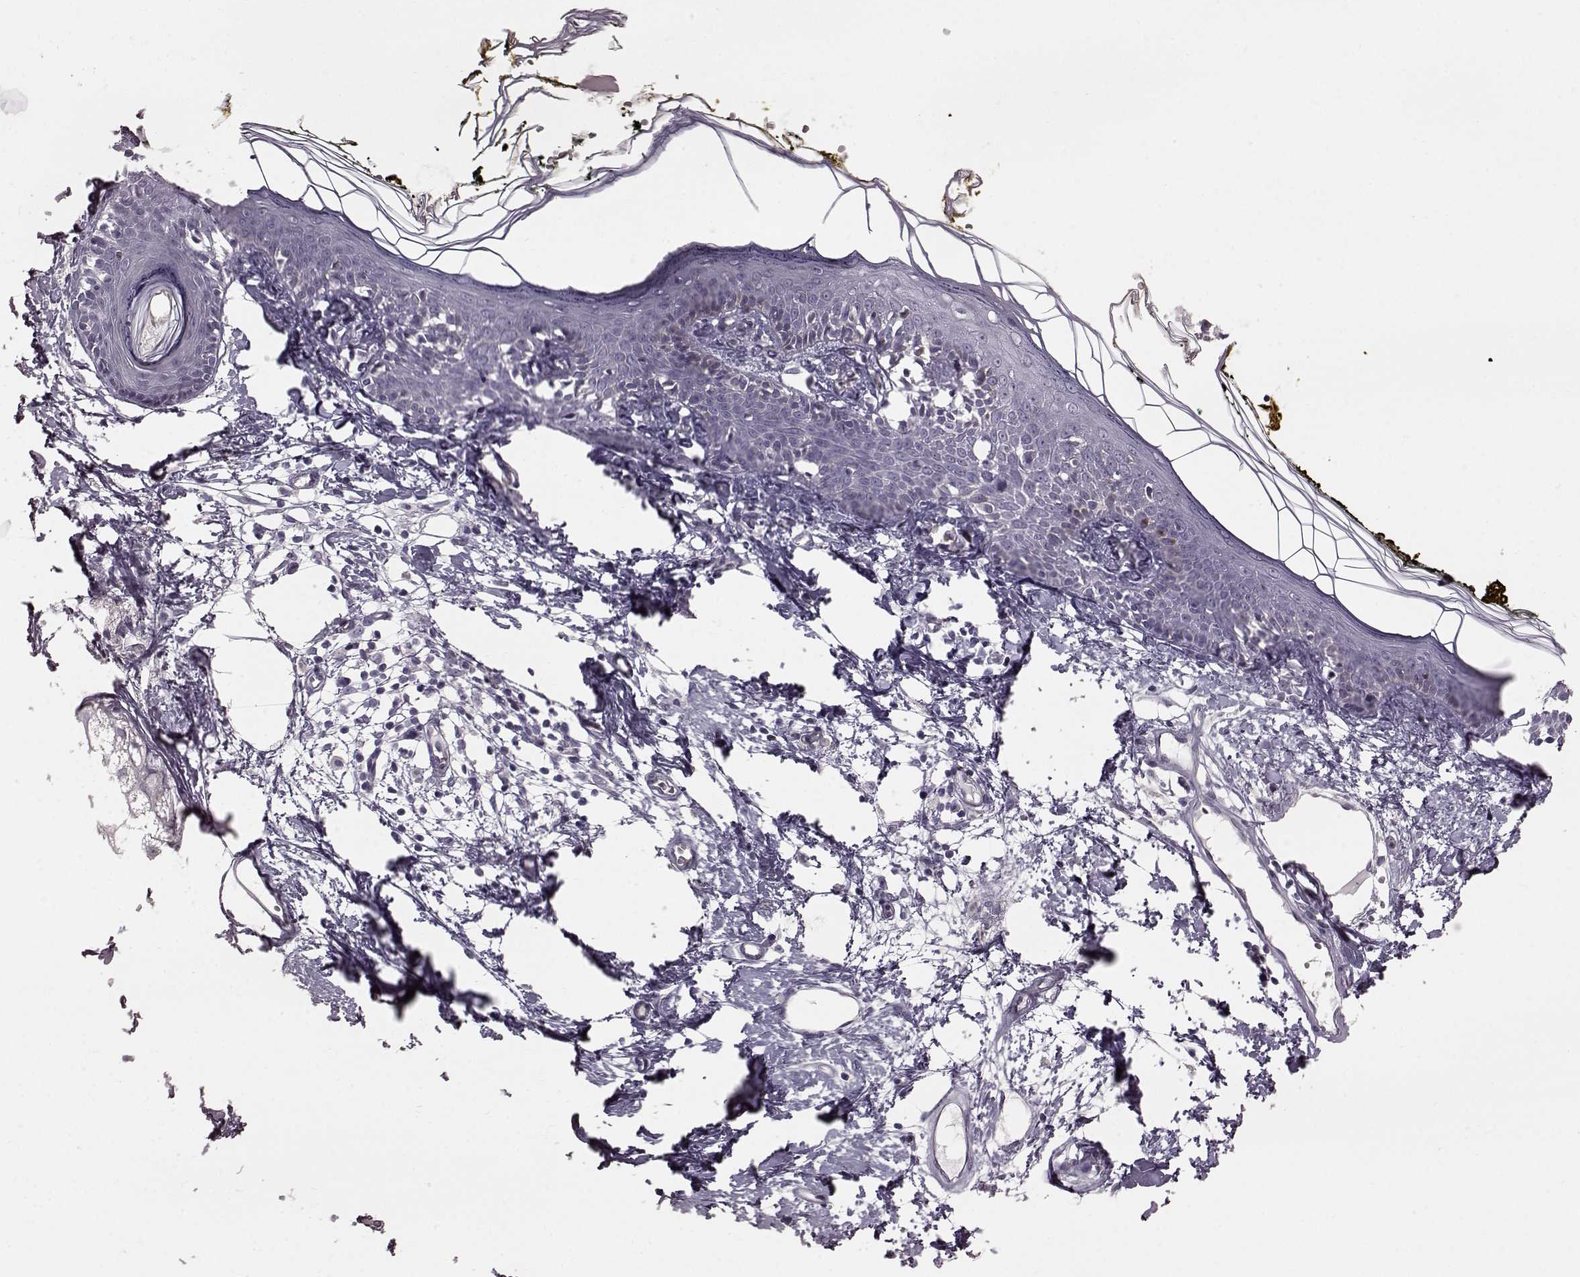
{"staining": {"intensity": "negative", "quantity": "none", "location": "none"}, "tissue": "skin", "cell_type": "Fibroblasts", "image_type": "normal", "snomed": [{"axis": "morphology", "description": "Normal tissue, NOS"}, {"axis": "topography", "description": "Skin"}], "caption": "Unremarkable skin was stained to show a protein in brown. There is no significant expression in fibroblasts.", "gene": "TCHHL1", "patient": {"sex": "male", "age": 76}}